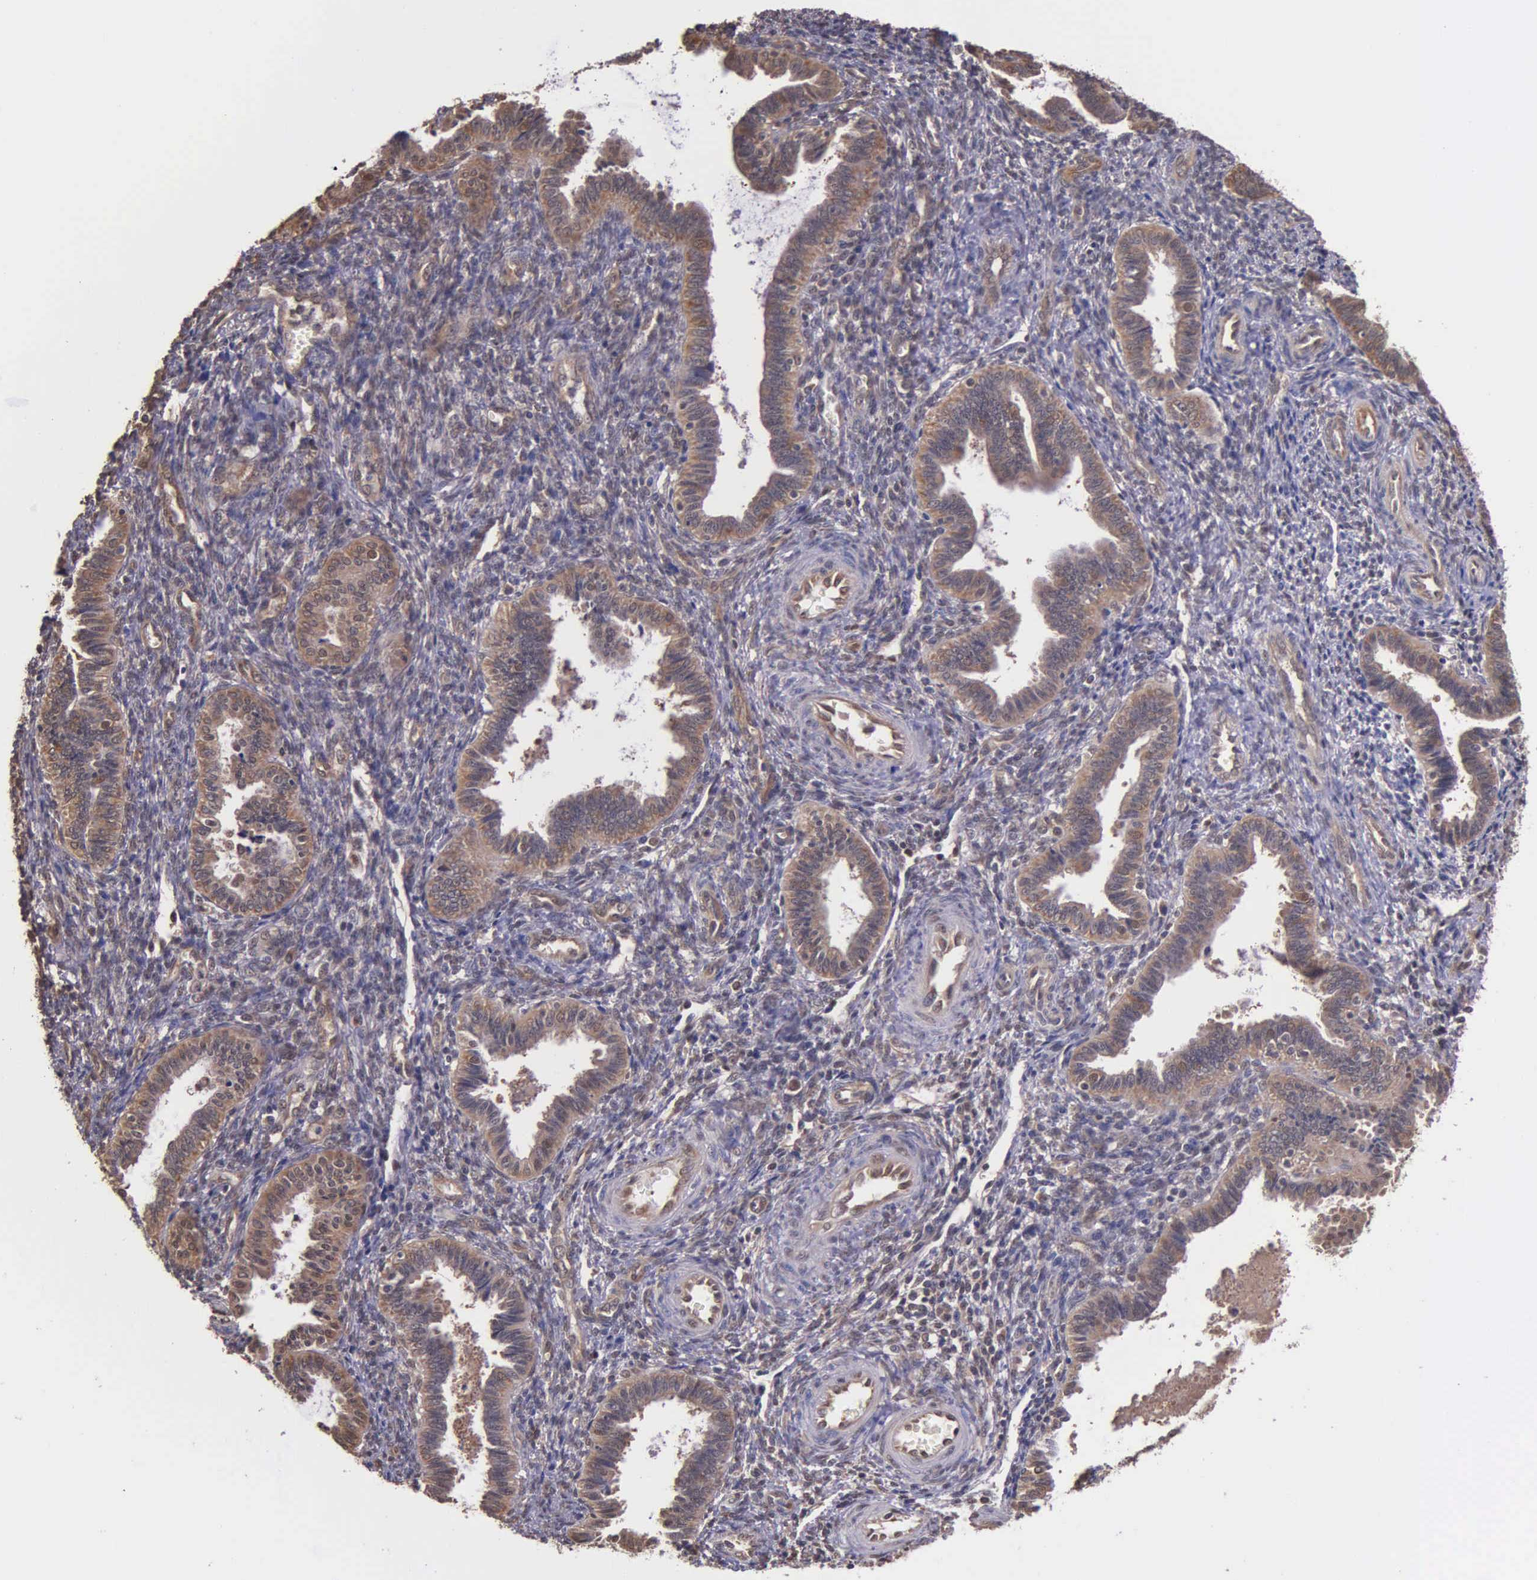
{"staining": {"intensity": "moderate", "quantity": "25%-75%", "location": "cytoplasmic/membranous,nuclear"}, "tissue": "endometrium", "cell_type": "Cells in endometrial stroma", "image_type": "normal", "snomed": [{"axis": "morphology", "description": "Normal tissue, NOS"}, {"axis": "topography", "description": "Endometrium"}], "caption": "Immunohistochemistry staining of unremarkable endometrium, which reveals medium levels of moderate cytoplasmic/membranous,nuclear positivity in about 25%-75% of cells in endometrial stroma indicating moderate cytoplasmic/membranous,nuclear protein positivity. The staining was performed using DAB (brown) for protein detection and nuclei were counterstained in hematoxylin (blue).", "gene": "PSMC1", "patient": {"sex": "female", "age": 36}}